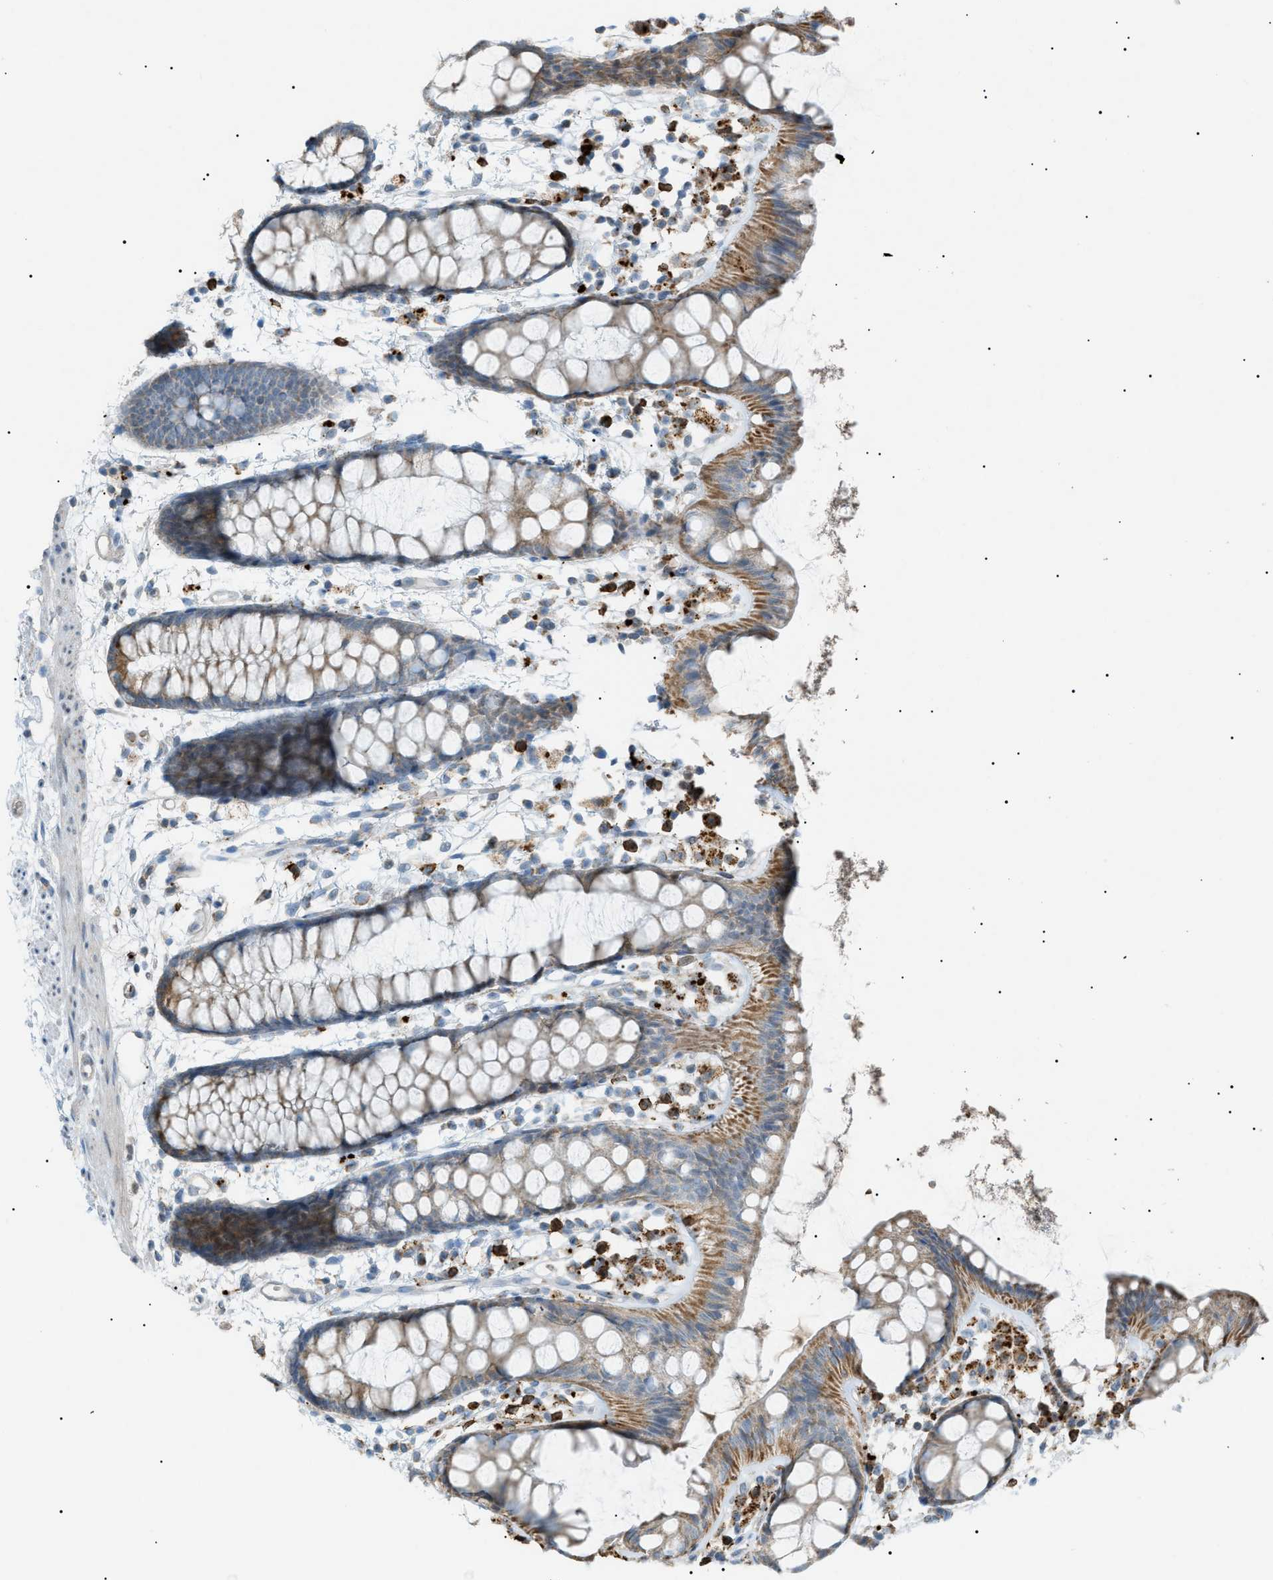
{"staining": {"intensity": "moderate", "quantity": ">75%", "location": "cytoplasmic/membranous"}, "tissue": "rectum", "cell_type": "Glandular cells", "image_type": "normal", "snomed": [{"axis": "morphology", "description": "Normal tissue, NOS"}, {"axis": "topography", "description": "Rectum"}], "caption": "Immunohistochemical staining of normal rectum displays medium levels of moderate cytoplasmic/membranous positivity in about >75% of glandular cells.", "gene": "ZNF516", "patient": {"sex": "female", "age": 66}}